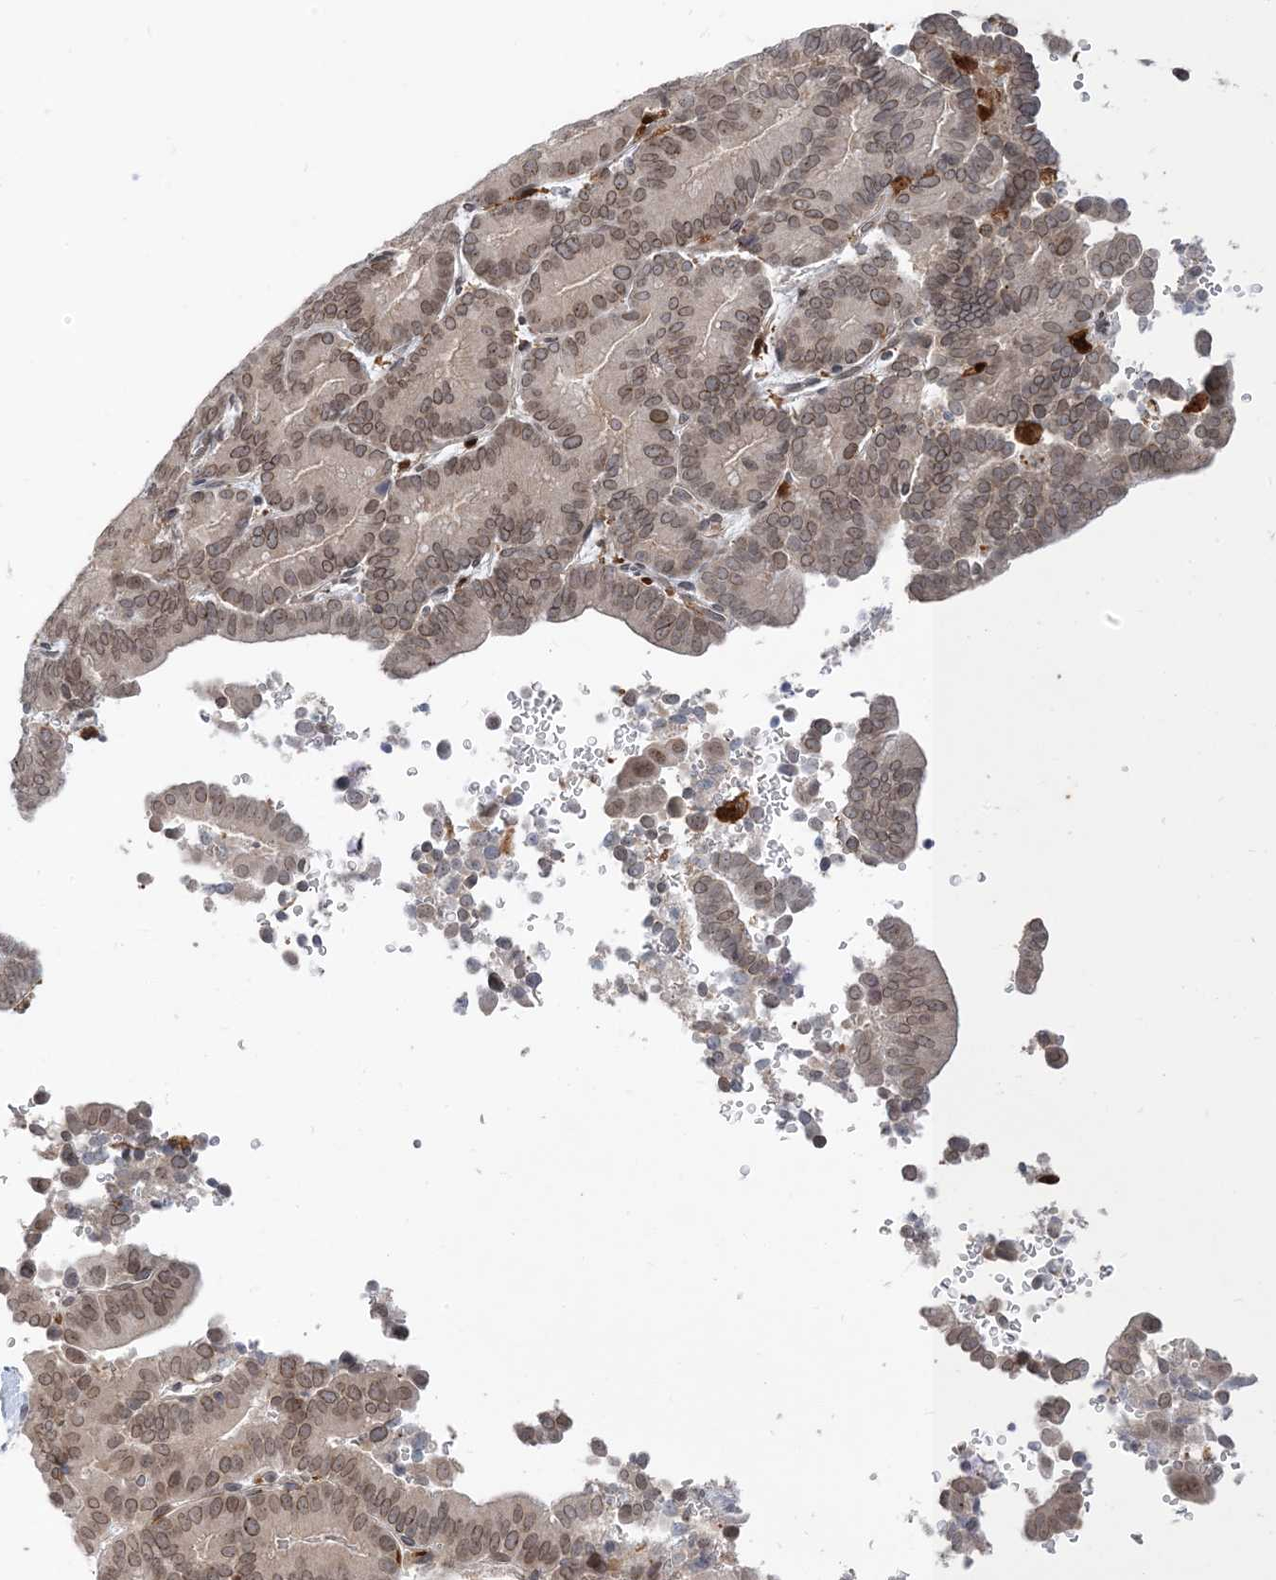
{"staining": {"intensity": "weak", "quantity": ">75%", "location": "cytoplasmic/membranous,nuclear"}, "tissue": "liver cancer", "cell_type": "Tumor cells", "image_type": "cancer", "snomed": [{"axis": "morphology", "description": "Cholangiocarcinoma"}, {"axis": "topography", "description": "Liver"}], "caption": "The immunohistochemical stain labels weak cytoplasmic/membranous and nuclear positivity in tumor cells of liver cancer tissue.", "gene": "NAGK", "patient": {"sex": "female", "age": 75}}